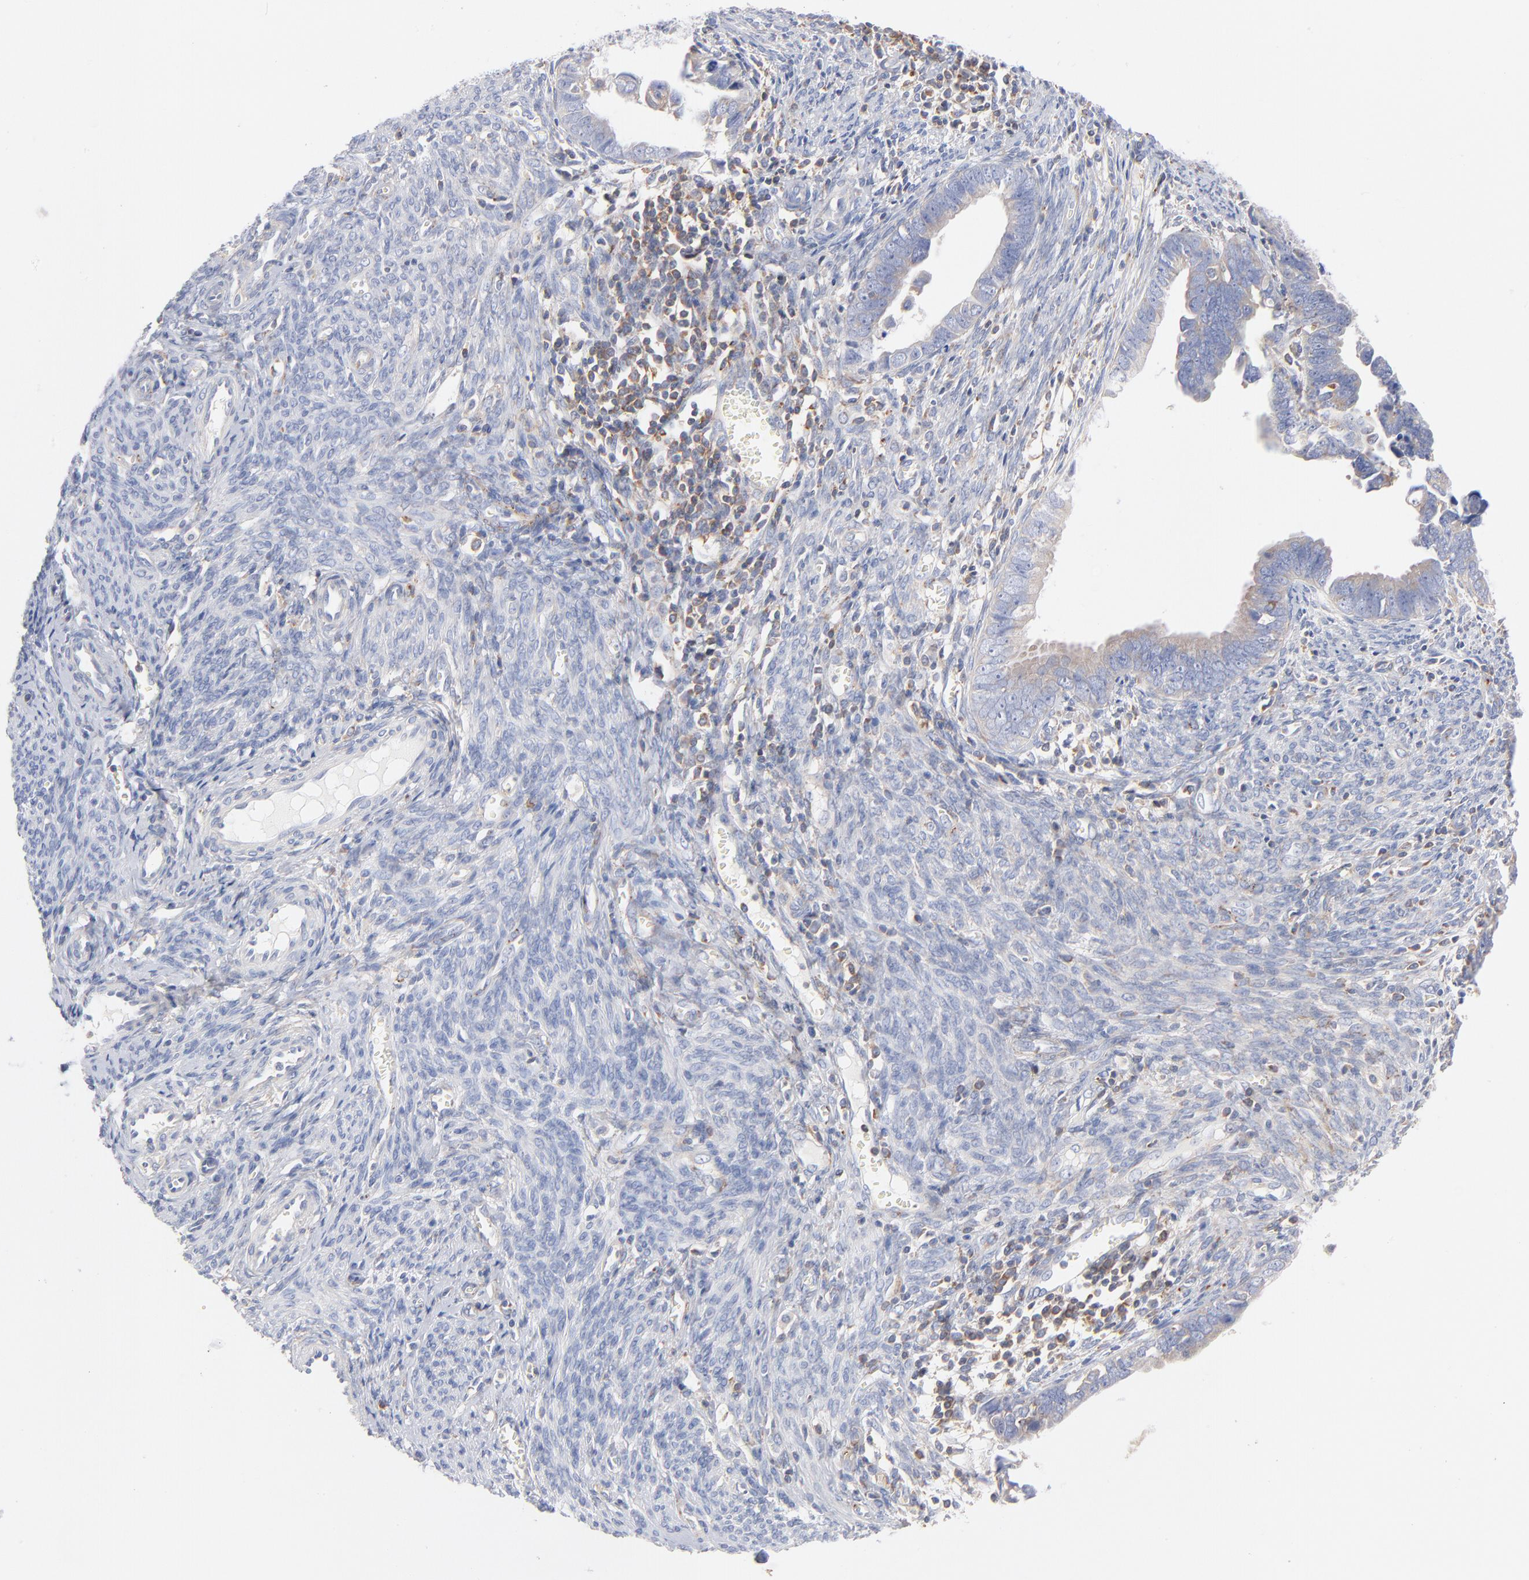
{"staining": {"intensity": "negative", "quantity": "none", "location": "none"}, "tissue": "endometrial cancer", "cell_type": "Tumor cells", "image_type": "cancer", "snomed": [{"axis": "morphology", "description": "Adenocarcinoma, NOS"}, {"axis": "topography", "description": "Endometrium"}], "caption": "Immunohistochemistry (IHC) of human endometrial adenocarcinoma shows no expression in tumor cells. (Stains: DAB immunohistochemistry with hematoxylin counter stain, Microscopy: brightfield microscopy at high magnification).", "gene": "SEPTIN6", "patient": {"sex": "female", "age": 75}}